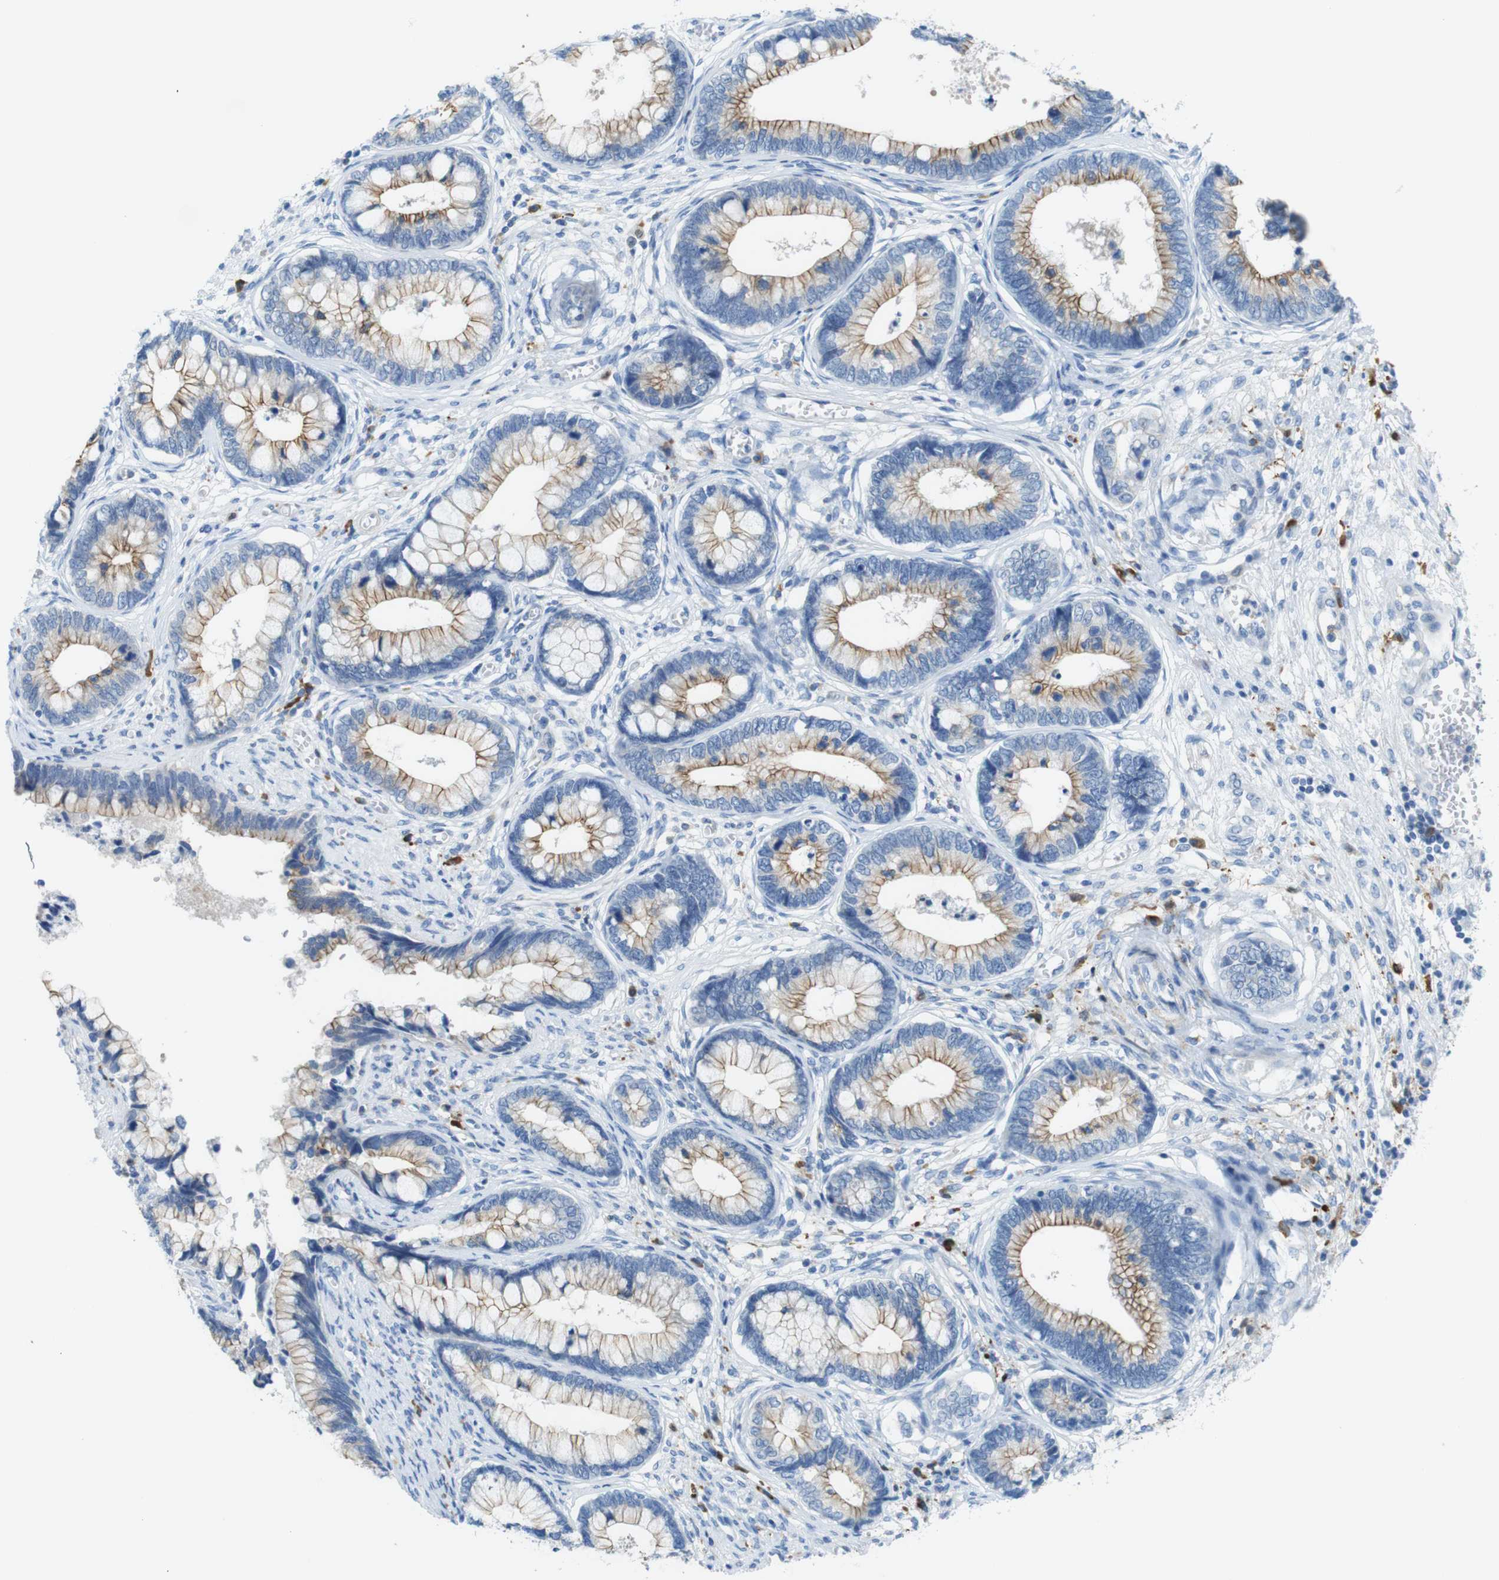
{"staining": {"intensity": "moderate", "quantity": "25%-75%", "location": "cytoplasmic/membranous"}, "tissue": "cervical cancer", "cell_type": "Tumor cells", "image_type": "cancer", "snomed": [{"axis": "morphology", "description": "Adenocarcinoma, NOS"}, {"axis": "topography", "description": "Cervix"}], "caption": "Protein staining of cervical adenocarcinoma tissue displays moderate cytoplasmic/membranous staining in about 25%-75% of tumor cells. (DAB IHC, brown staining for protein, blue staining for nuclei).", "gene": "CLMN", "patient": {"sex": "female", "age": 44}}